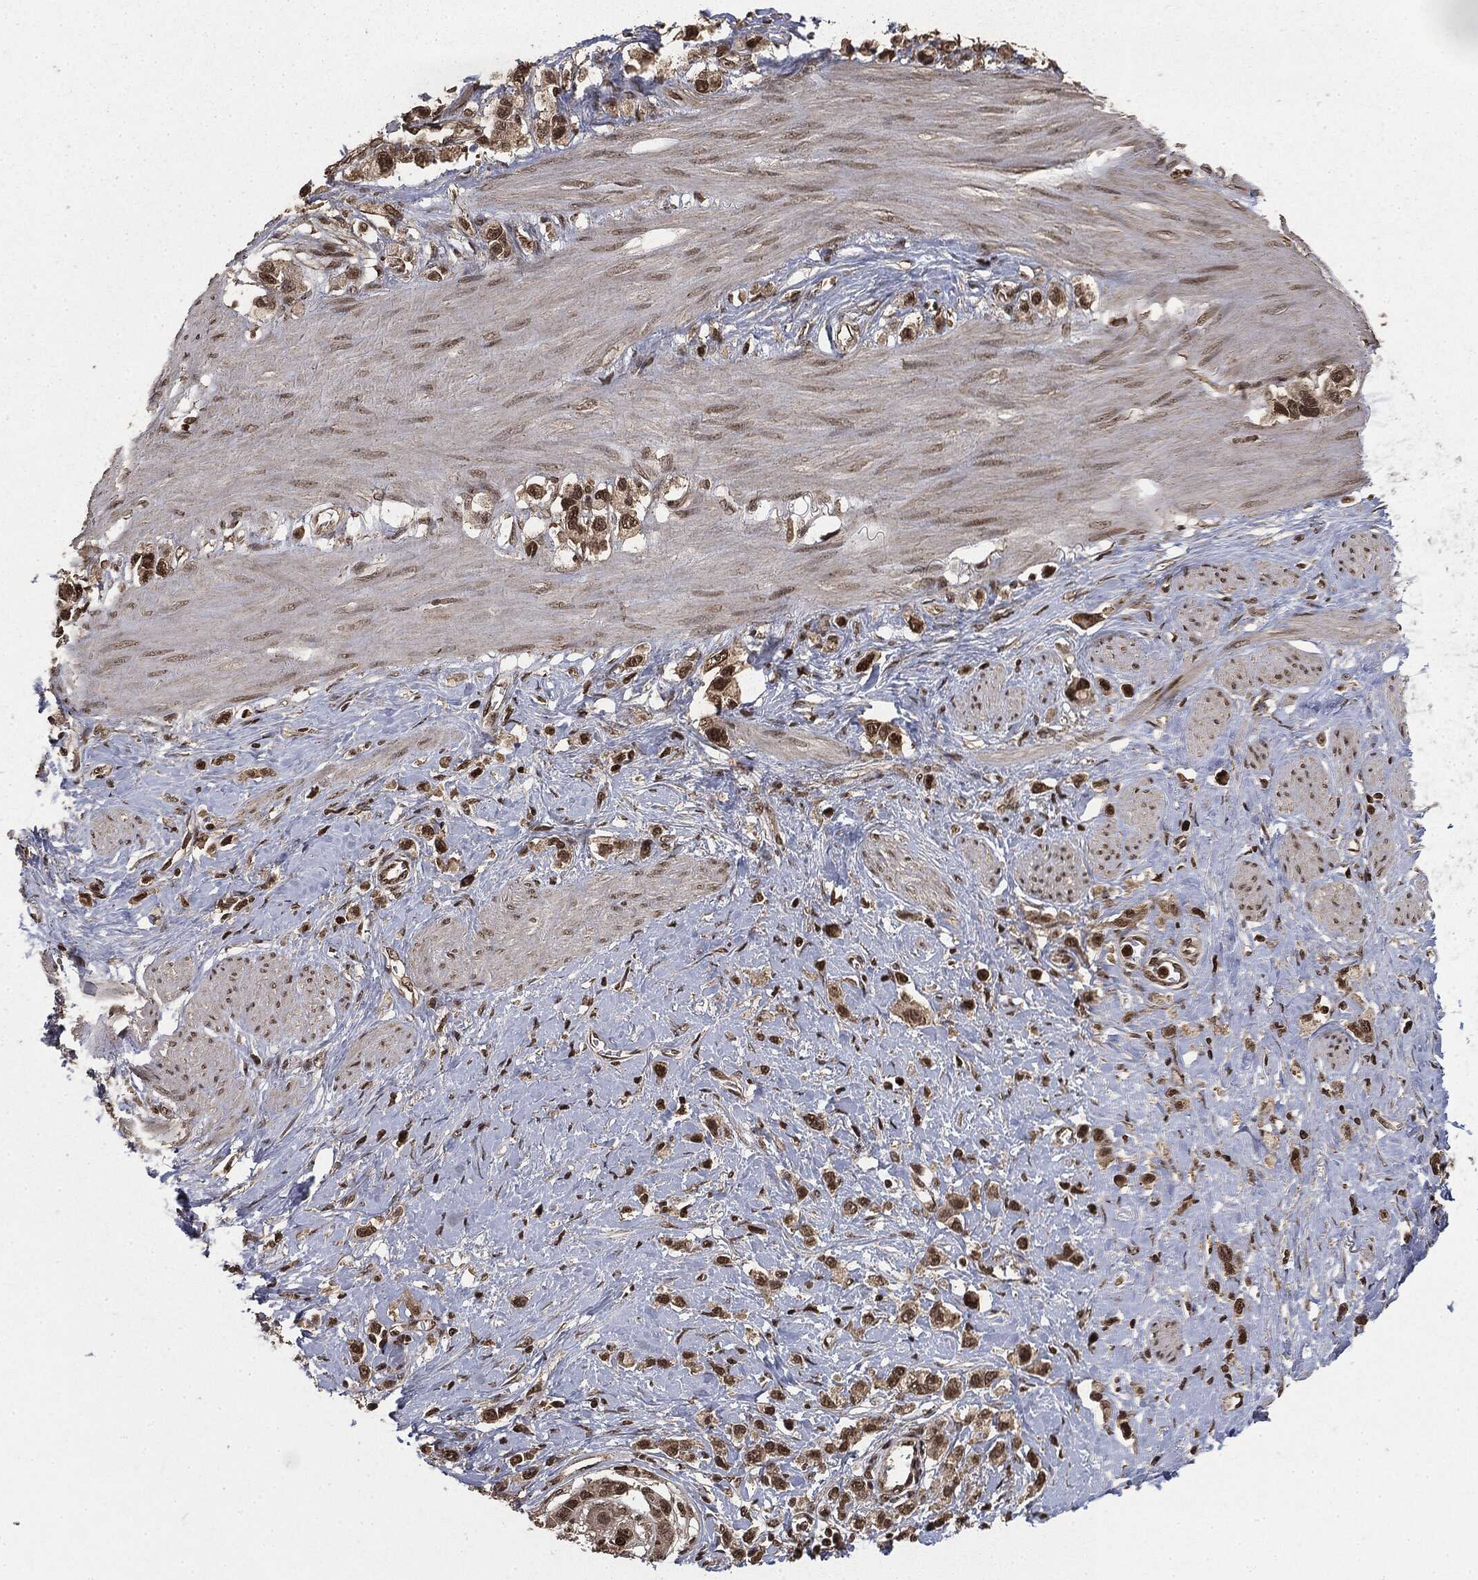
{"staining": {"intensity": "moderate", "quantity": ">75%", "location": "nuclear"}, "tissue": "stomach cancer", "cell_type": "Tumor cells", "image_type": "cancer", "snomed": [{"axis": "morphology", "description": "Normal tissue, NOS"}, {"axis": "morphology", "description": "Adenocarcinoma, NOS"}, {"axis": "morphology", "description": "Adenocarcinoma, High grade"}, {"axis": "topography", "description": "Stomach, upper"}, {"axis": "topography", "description": "Stomach"}], "caption": "Stomach cancer (adenocarcinoma) tissue shows moderate nuclear expression in about >75% of tumor cells, visualized by immunohistochemistry.", "gene": "CTDP1", "patient": {"sex": "female", "age": 65}}